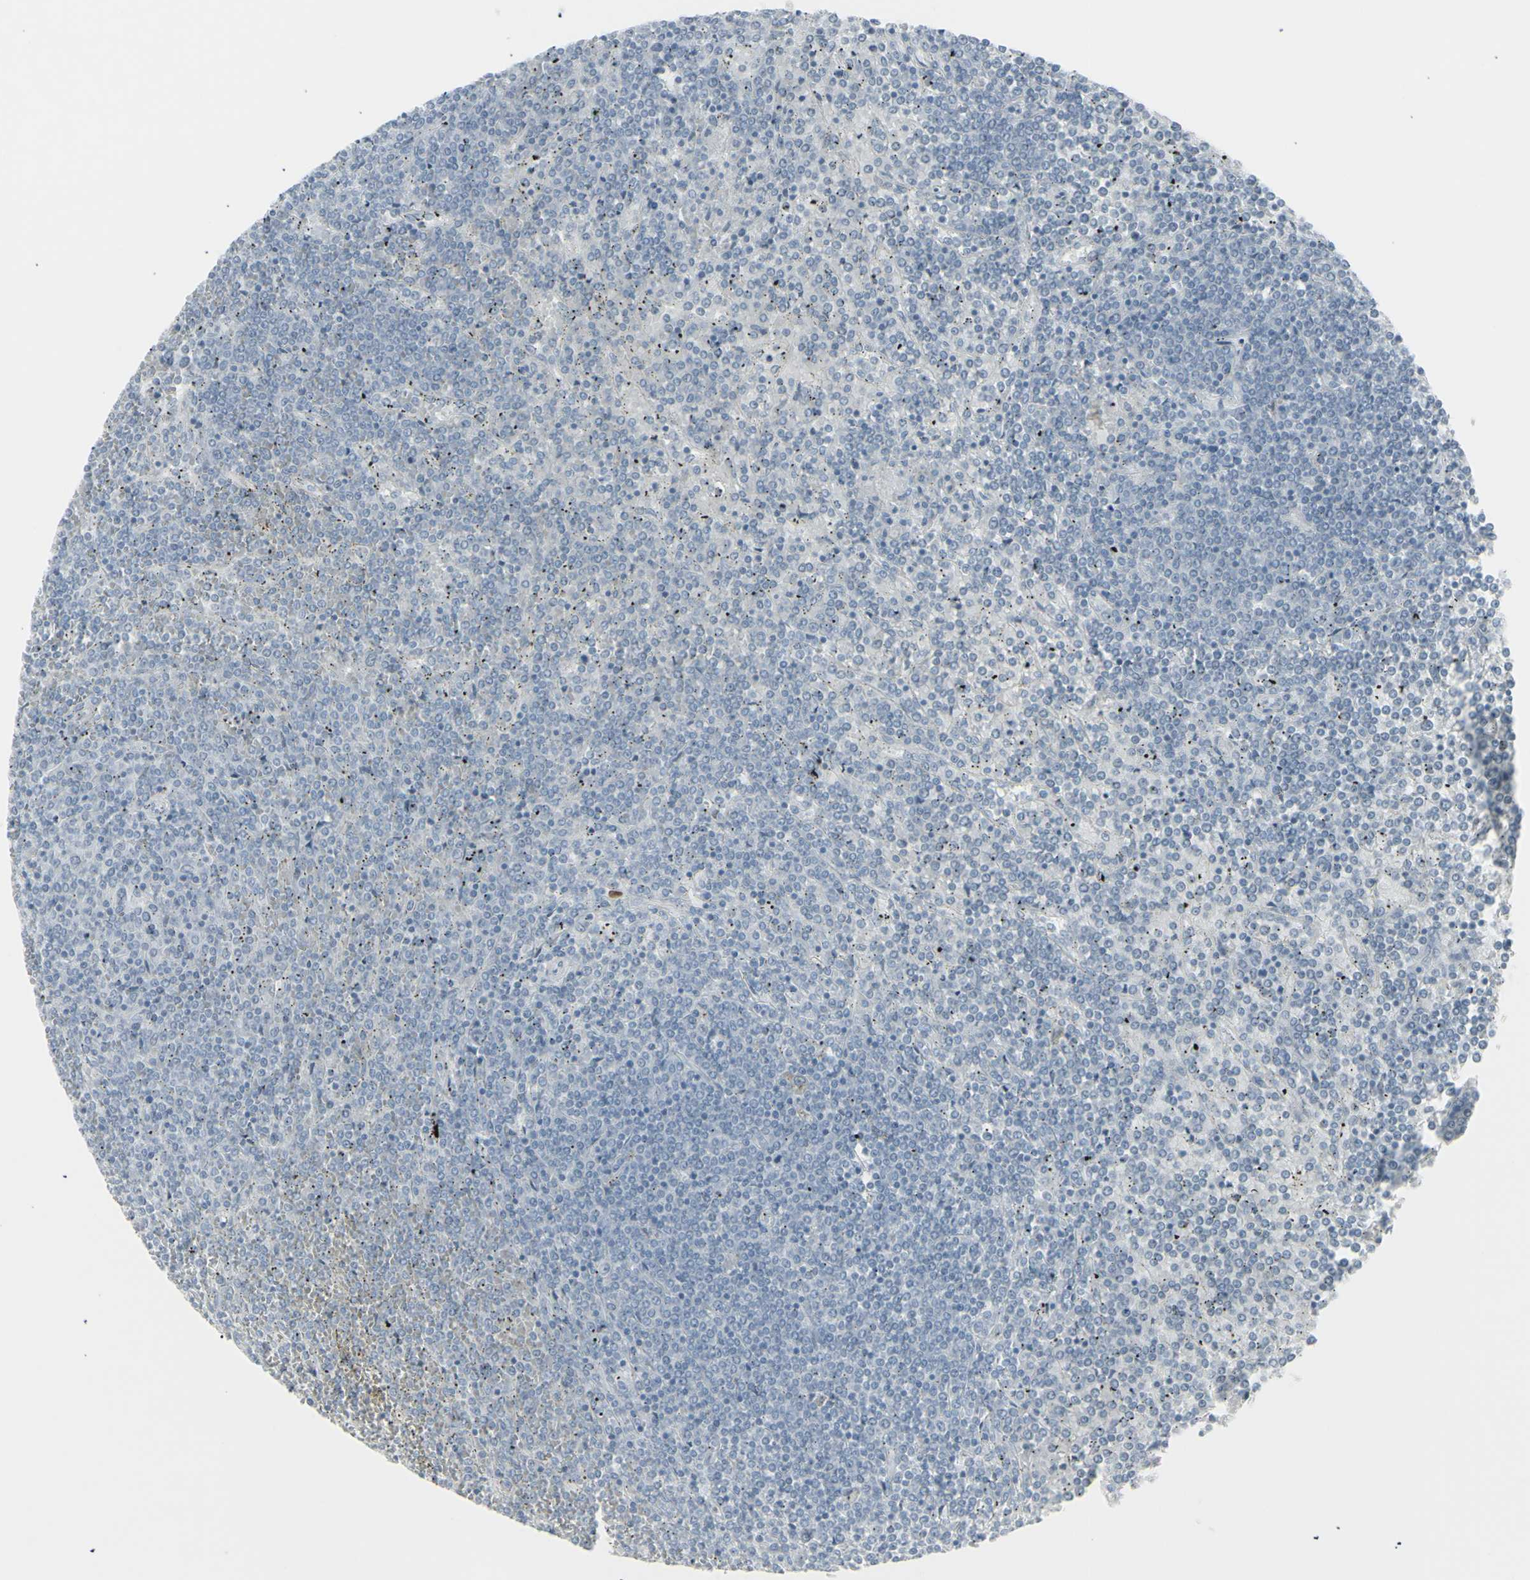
{"staining": {"intensity": "negative", "quantity": "none", "location": "none"}, "tissue": "lymphoma", "cell_type": "Tumor cells", "image_type": "cancer", "snomed": [{"axis": "morphology", "description": "Malignant lymphoma, non-Hodgkin's type, Low grade"}, {"axis": "topography", "description": "Spleen"}], "caption": "An immunohistochemistry histopathology image of malignant lymphoma, non-Hodgkin's type (low-grade) is shown. There is no staining in tumor cells of malignant lymphoma, non-Hodgkin's type (low-grade).", "gene": "YBX2", "patient": {"sex": "female", "age": 19}}